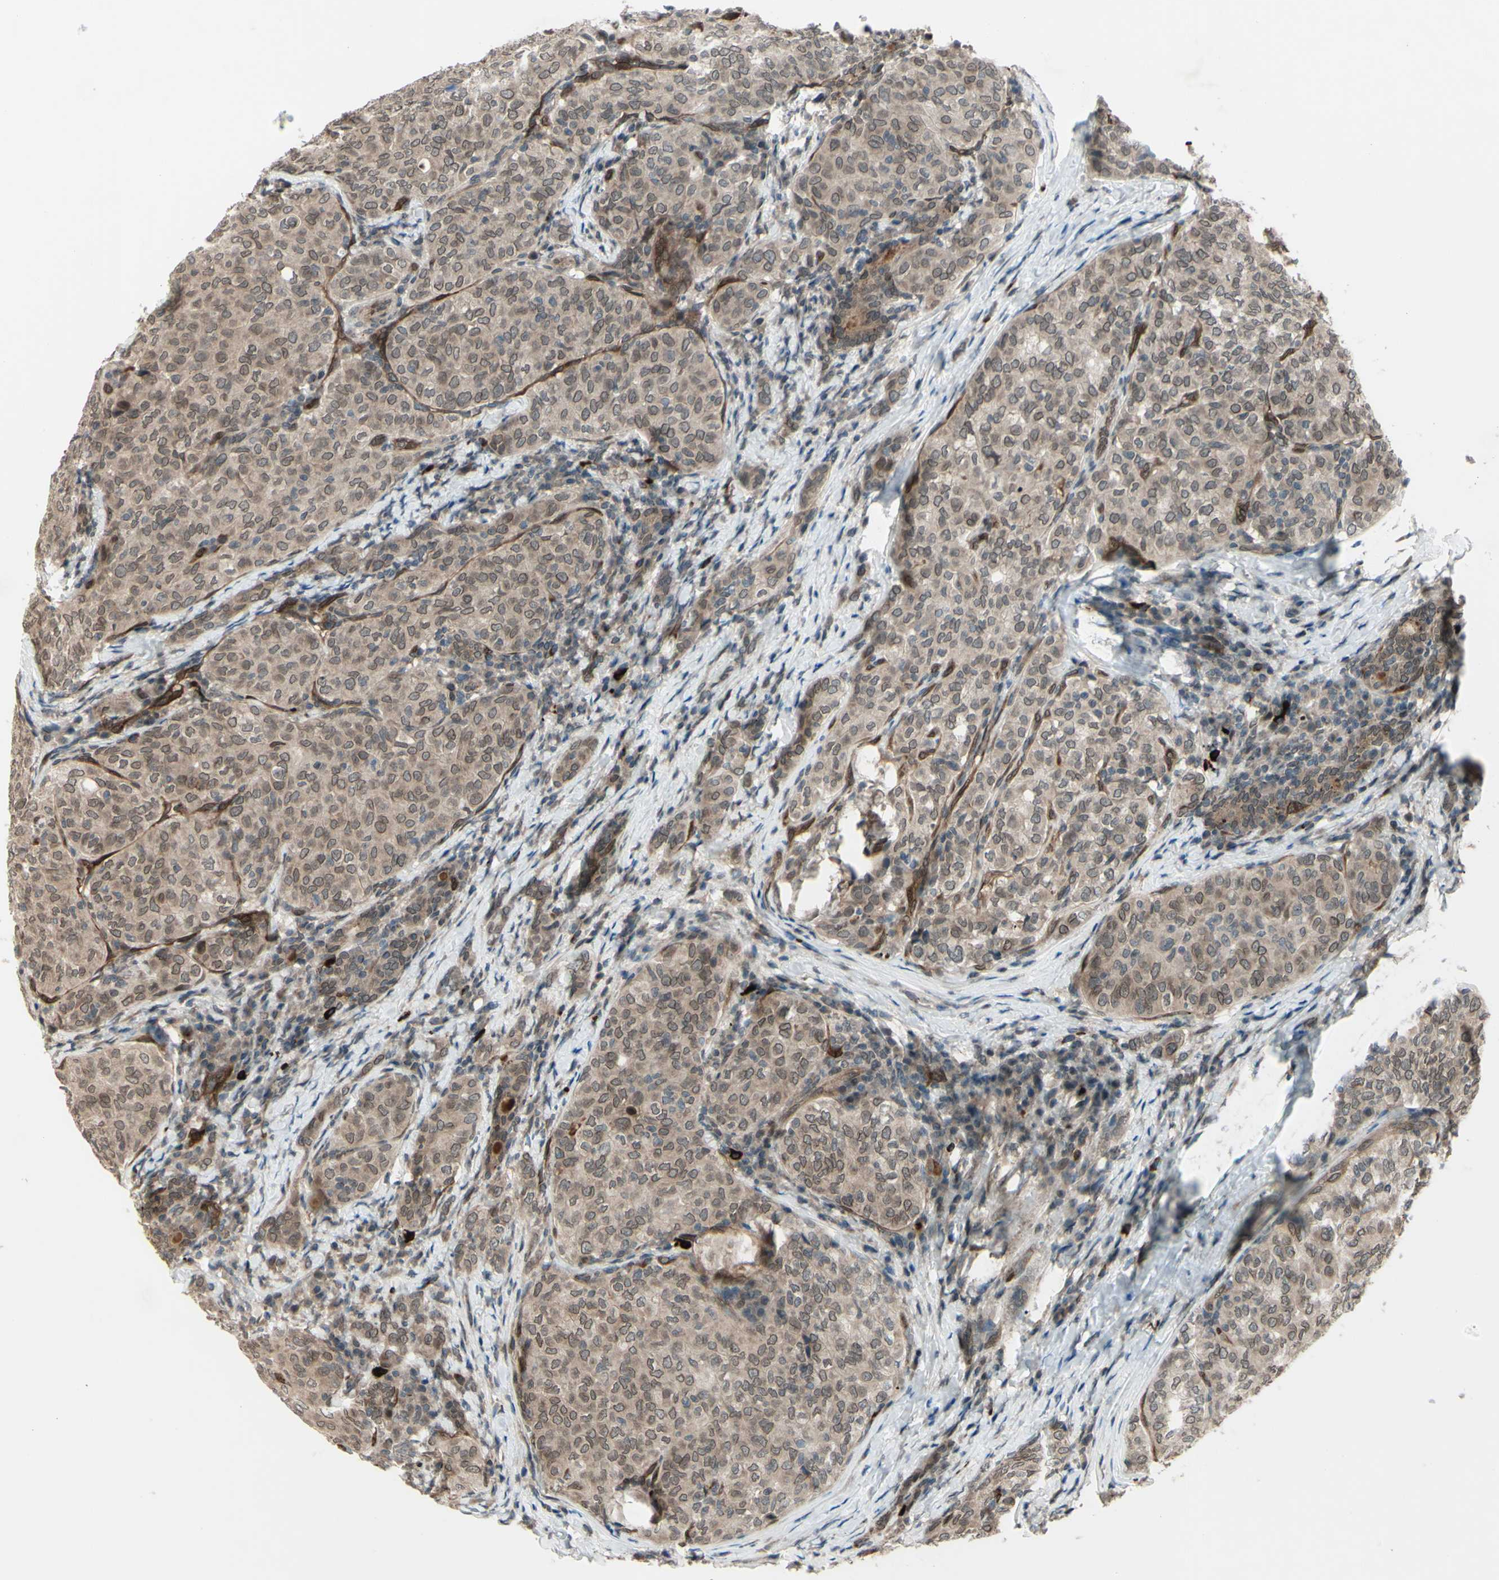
{"staining": {"intensity": "weak", "quantity": ">75%", "location": "cytoplasmic/membranous,nuclear"}, "tissue": "thyroid cancer", "cell_type": "Tumor cells", "image_type": "cancer", "snomed": [{"axis": "morphology", "description": "Normal tissue, NOS"}, {"axis": "morphology", "description": "Papillary adenocarcinoma, NOS"}, {"axis": "topography", "description": "Thyroid gland"}], "caption": "Thyroid papillary adenocarcinoma stained with a brown dye shows weak cytoplasmic/membranous and nuclear positive positivity in about >75% of tumor cells.", "gene": "MLF2", "patient": {"sex": "female", "age": 30}}